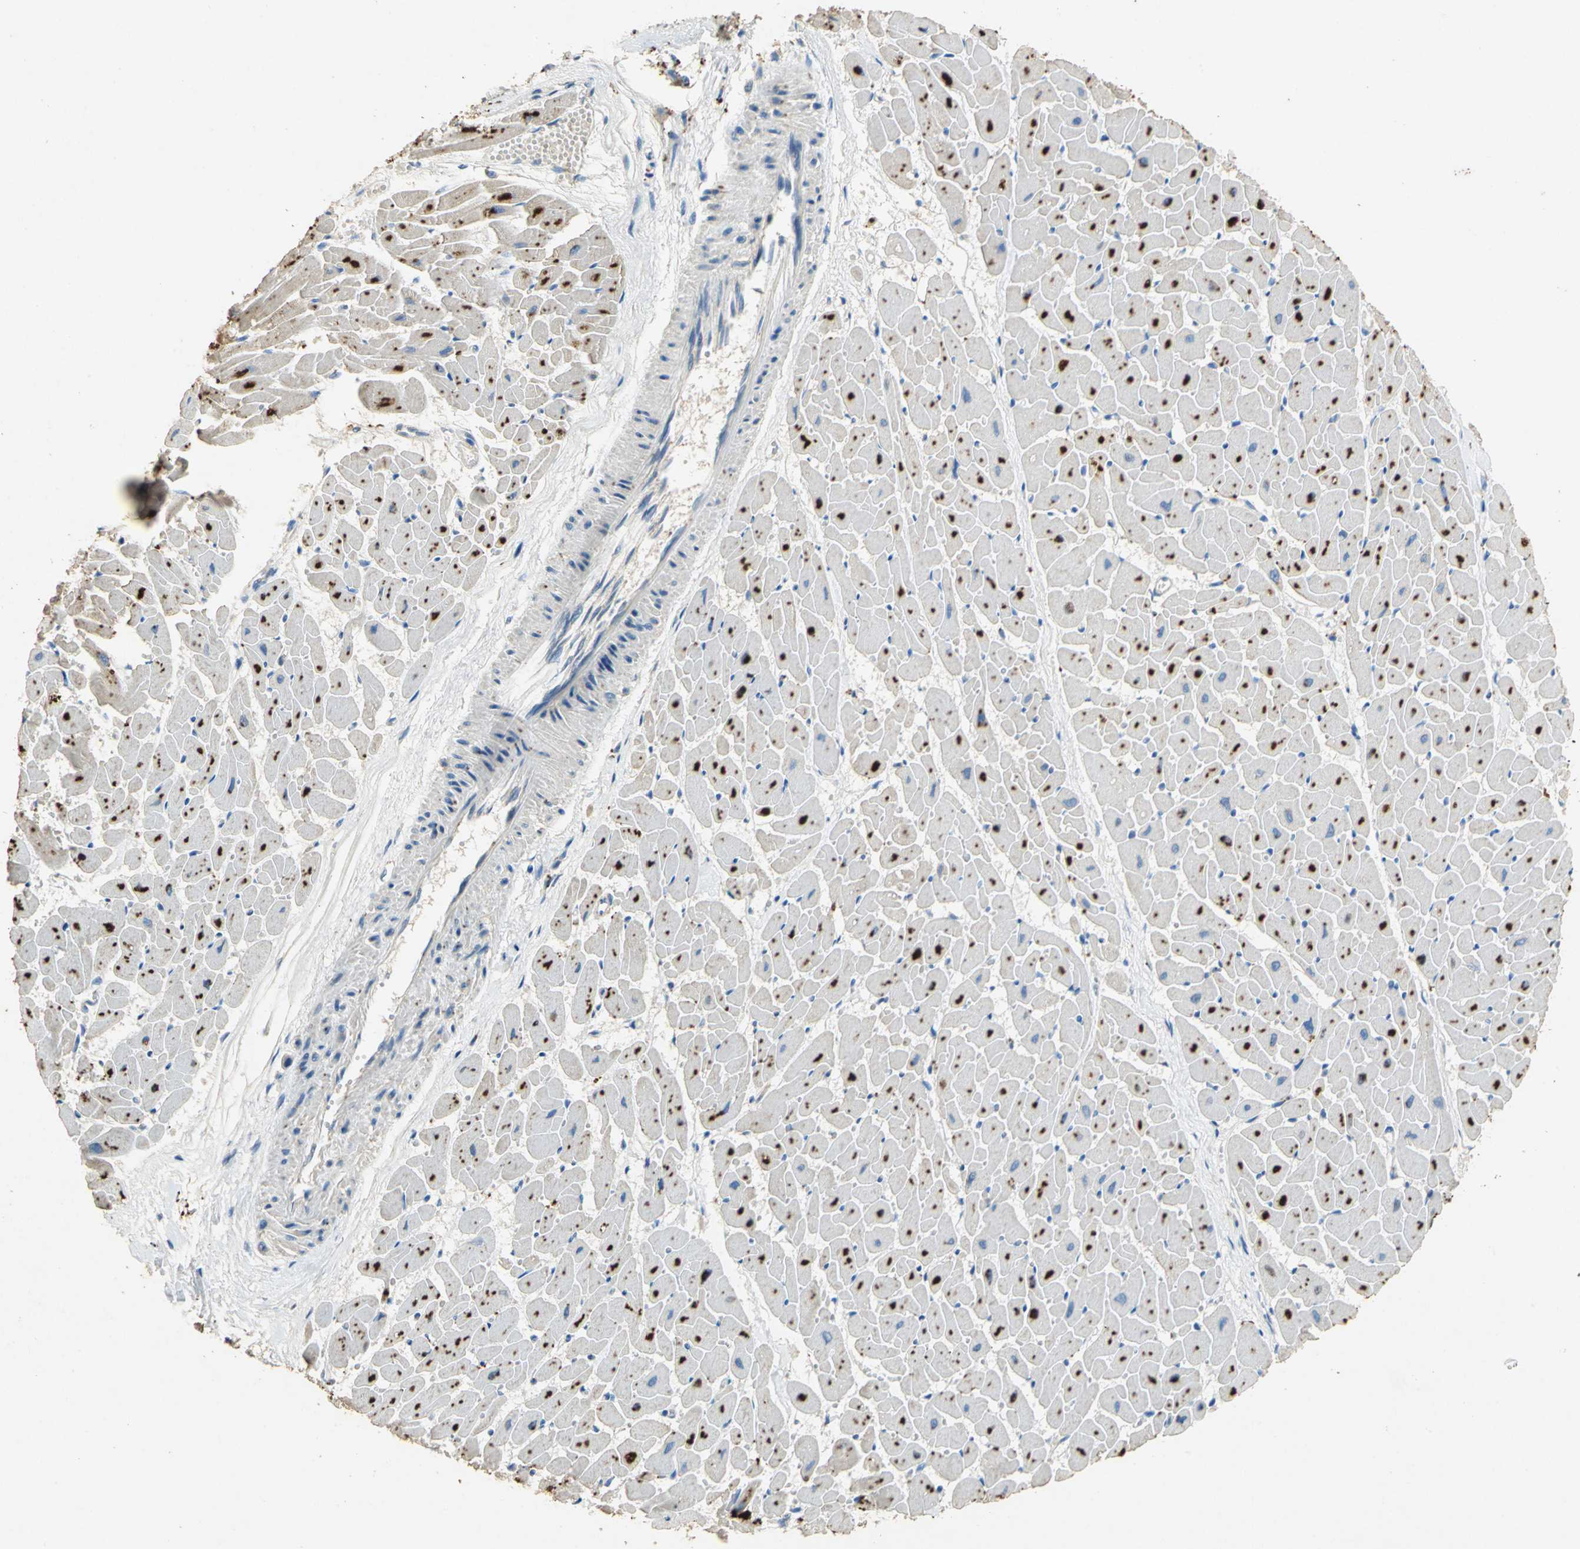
{"staining": {"intensity": "negative", "quantity": "none", "location": "none"}, "tissue": "heart muscle", "cell_type": "Cardiomyocytes", "image_type": "normal", "snomed": [{"axis": "morphology", "description": "Normal tissue, NOS"}, {"axis": "topography", "description": "Heart"}], "caption": "Cardiomyocytes show no significant protein staining in normal heart muscle.", "gene": "ADAMTS5", "patient": {"sex": "female", "age": 19}}